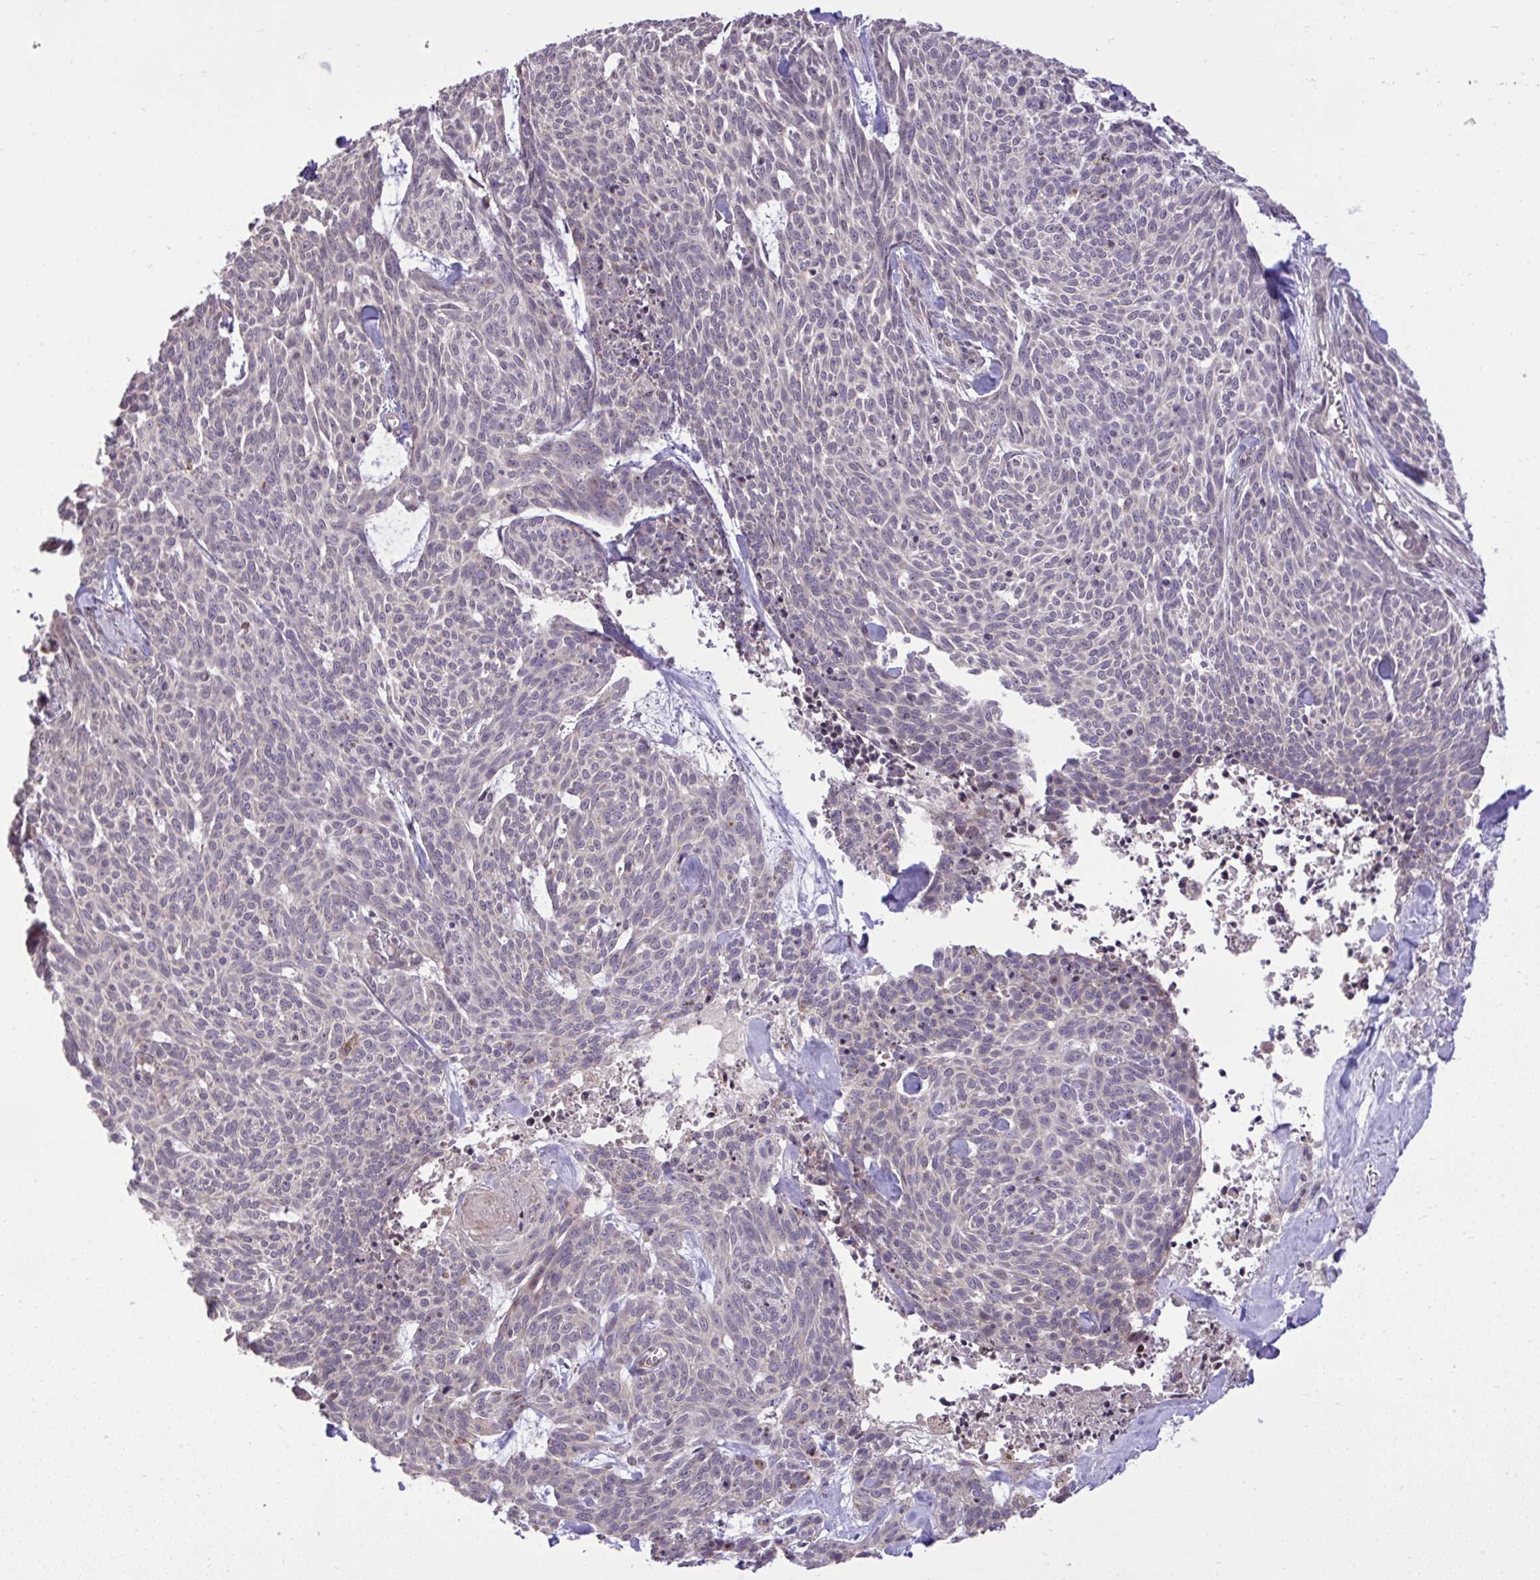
{"staining": {"intensity": "negative", "quantity": "none", "location": "none"}, "tissue": "skin cancer", "cell_type": "Tumor cells", "image_type": "cancer", "snomed": [{"axis": "morphology", "description": "Basal cell carcinoma"}, {"axis": "topography", "description": "Skin"}], "caption": "Immunohistochemistry (IHC) micrograph of neoplastic tissue: human basal cell carcinoma (skin) stained with DAB (3,3'-diaminobenzidine) demonstrates no significant protein positivity in tumor cells.", "gene": "CYP20A1", "patient": {"sex": "female", "age": 93}}